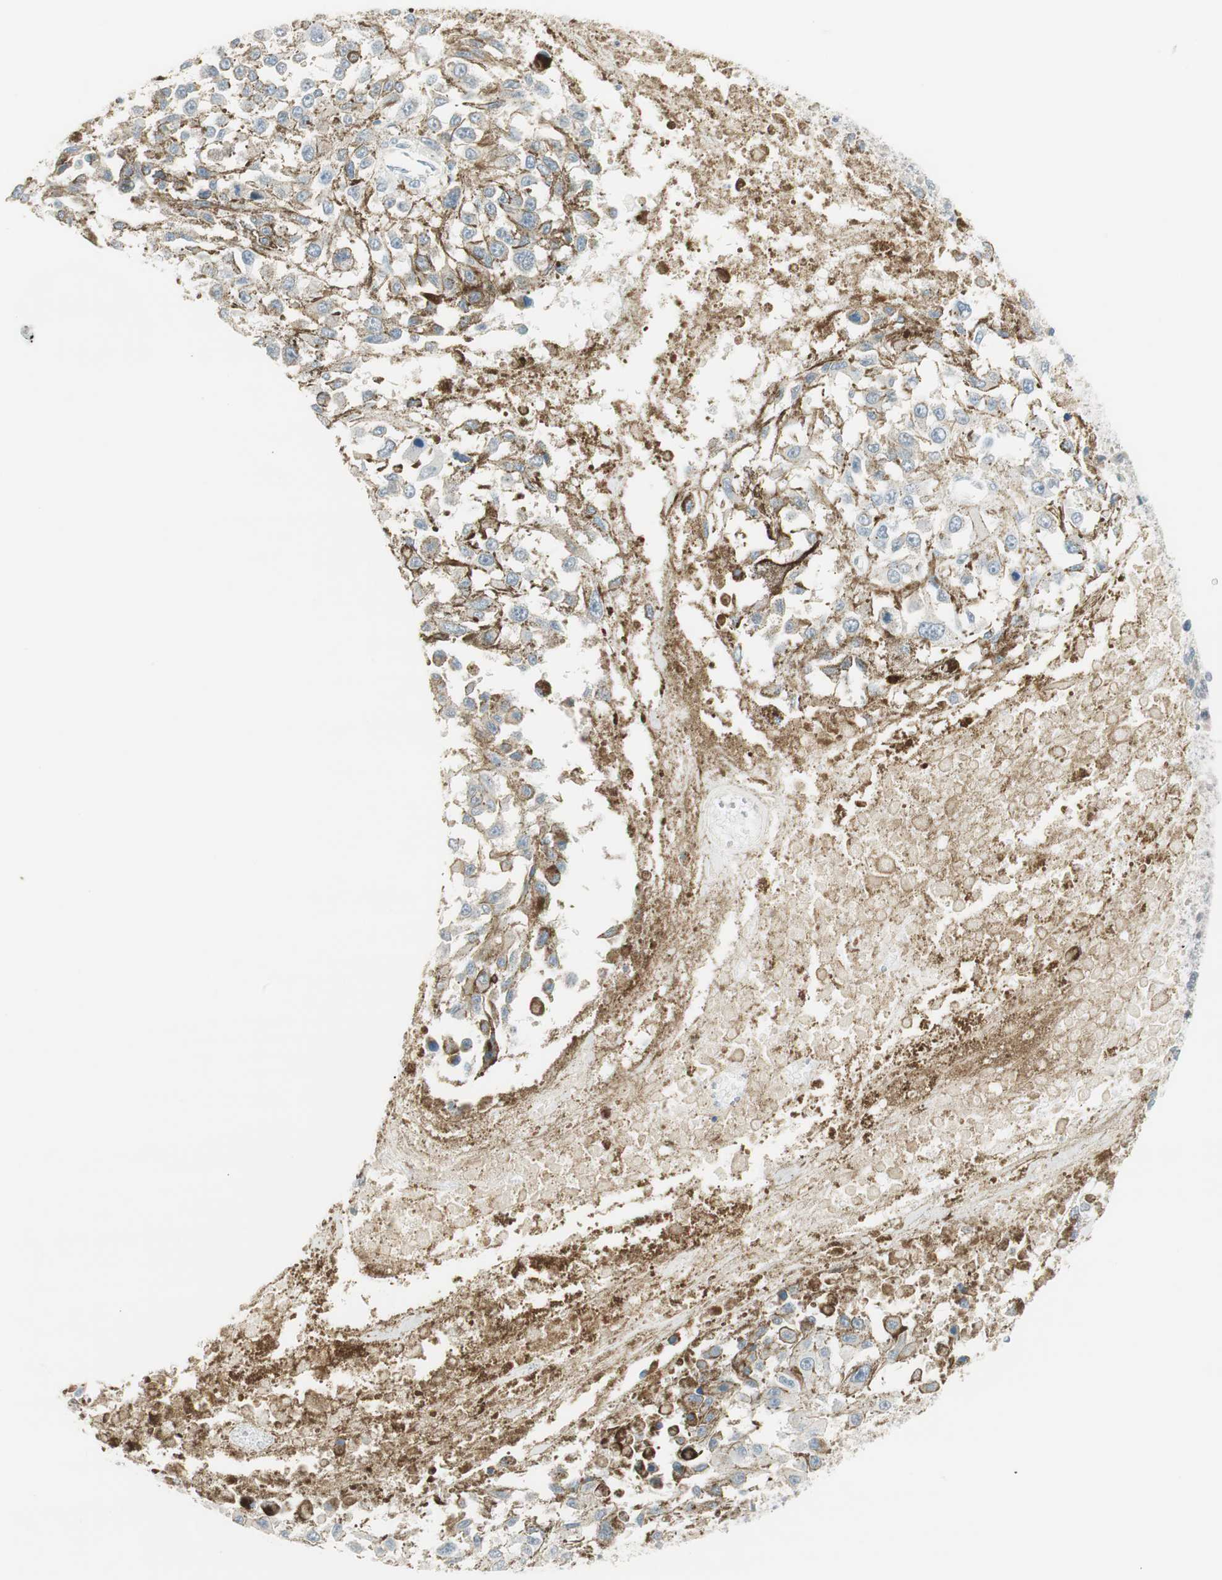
{"staining": {"intensity": "negative", "quantity": "none", "location": "none"}, "tissue": "melanoma", "cell_type": "Tumor cells", "image_type": "cancer", "snomed": [{"axis": "morphology", "description": "Malignant melanoma, Metastatic site"}, {"axis": "topography", "description": "Lymph node"}], "caption": "Human melanoma stained for a protein using immunohistochemistry (IHC) reveals no staining in tumor cells.", "gene": "TACR3", "patient": {"sex": "male", "age": 59}}